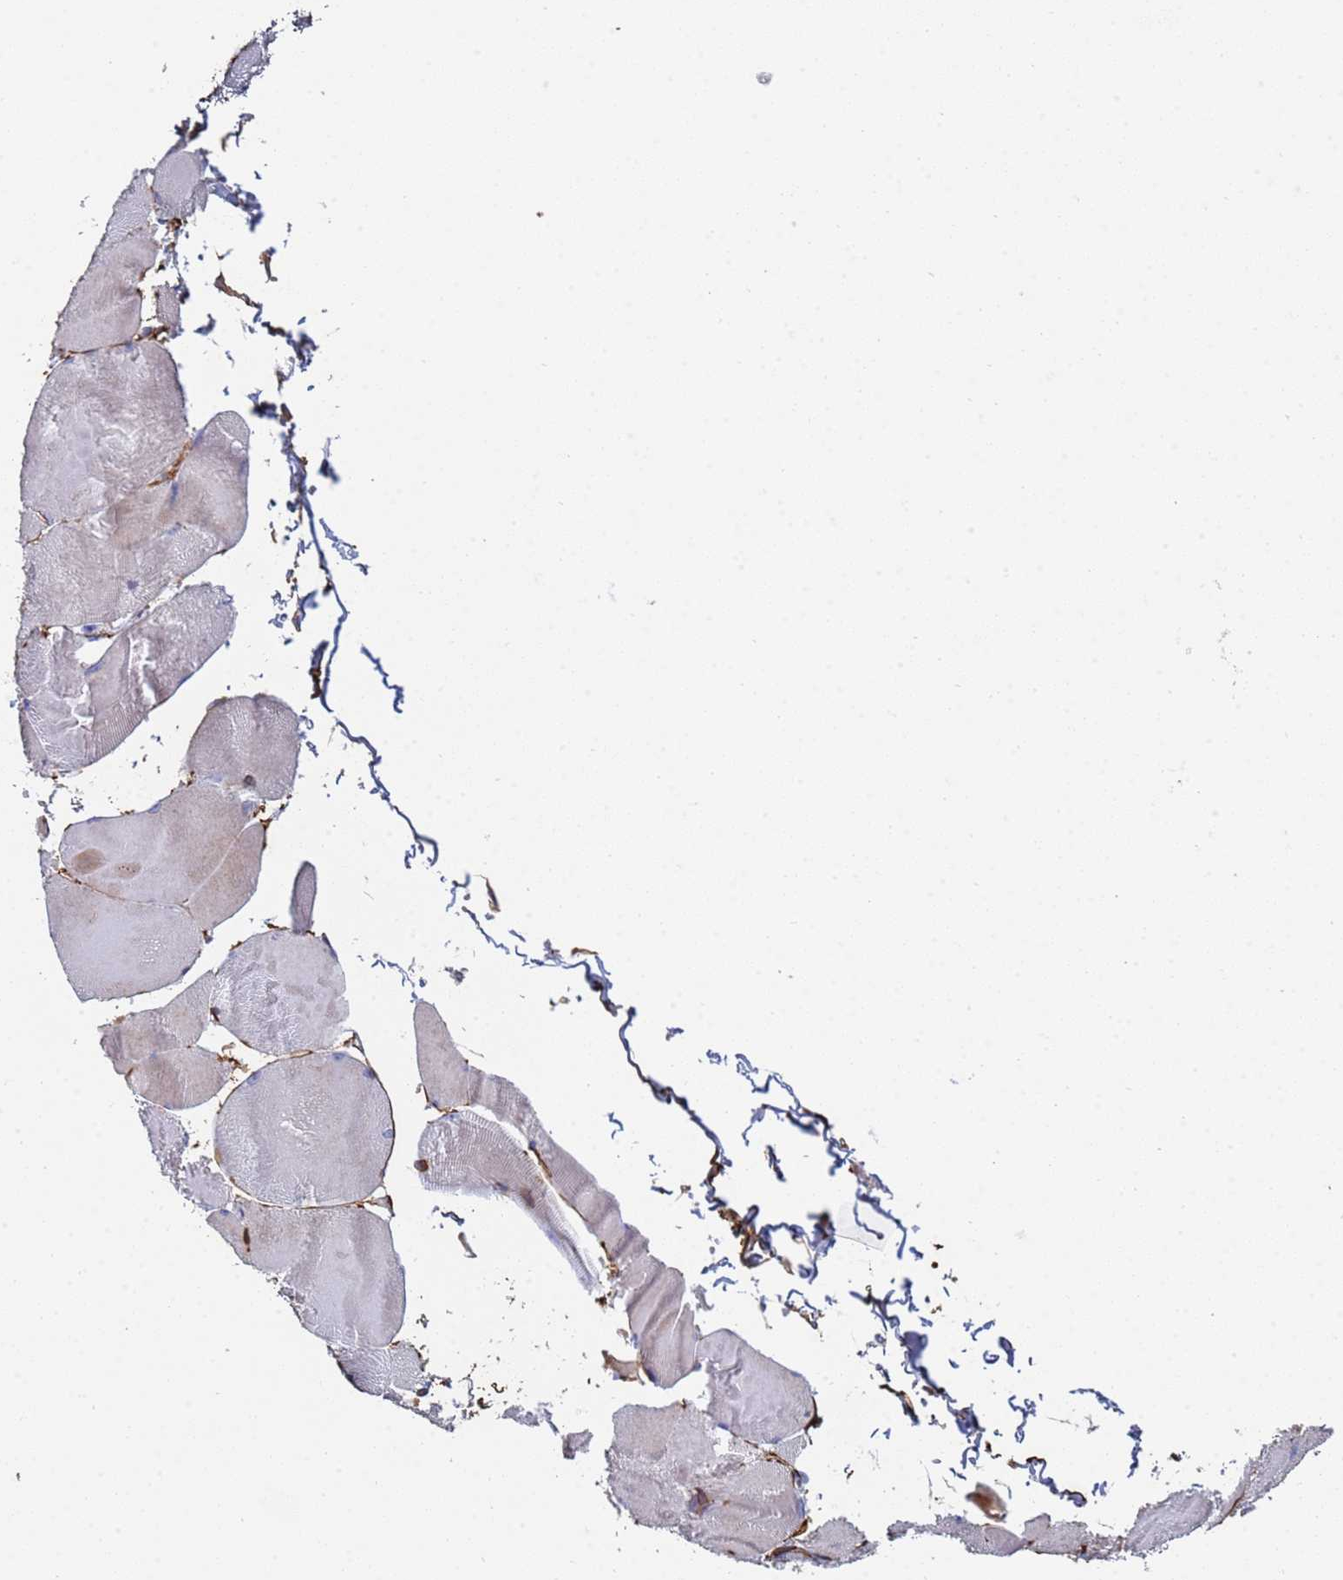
{"staining": {"intensity": "negative", "quantity": "none", "location": "none"}, "tissue": "skeletal muscle", "cell_type": "Myocytes", "image_type": "normal", "snomed": [{"axis": "morphology", "description": "Normal tissue, NOS"}, {"axis": "morphology", "description": "Basal cell carcinoma"}, {"axis": "topography", "description": "Skeletal muscle"}], "caption": "IHC of unremarkable skeletal muscle demonstrates no expression in myocytes. The staining is performed using DAB brown chromogen with nuclei counter-stained in using hematoxylin.", "gene": "ABCA8", "patient": {"sex": "female", "age": 64}}